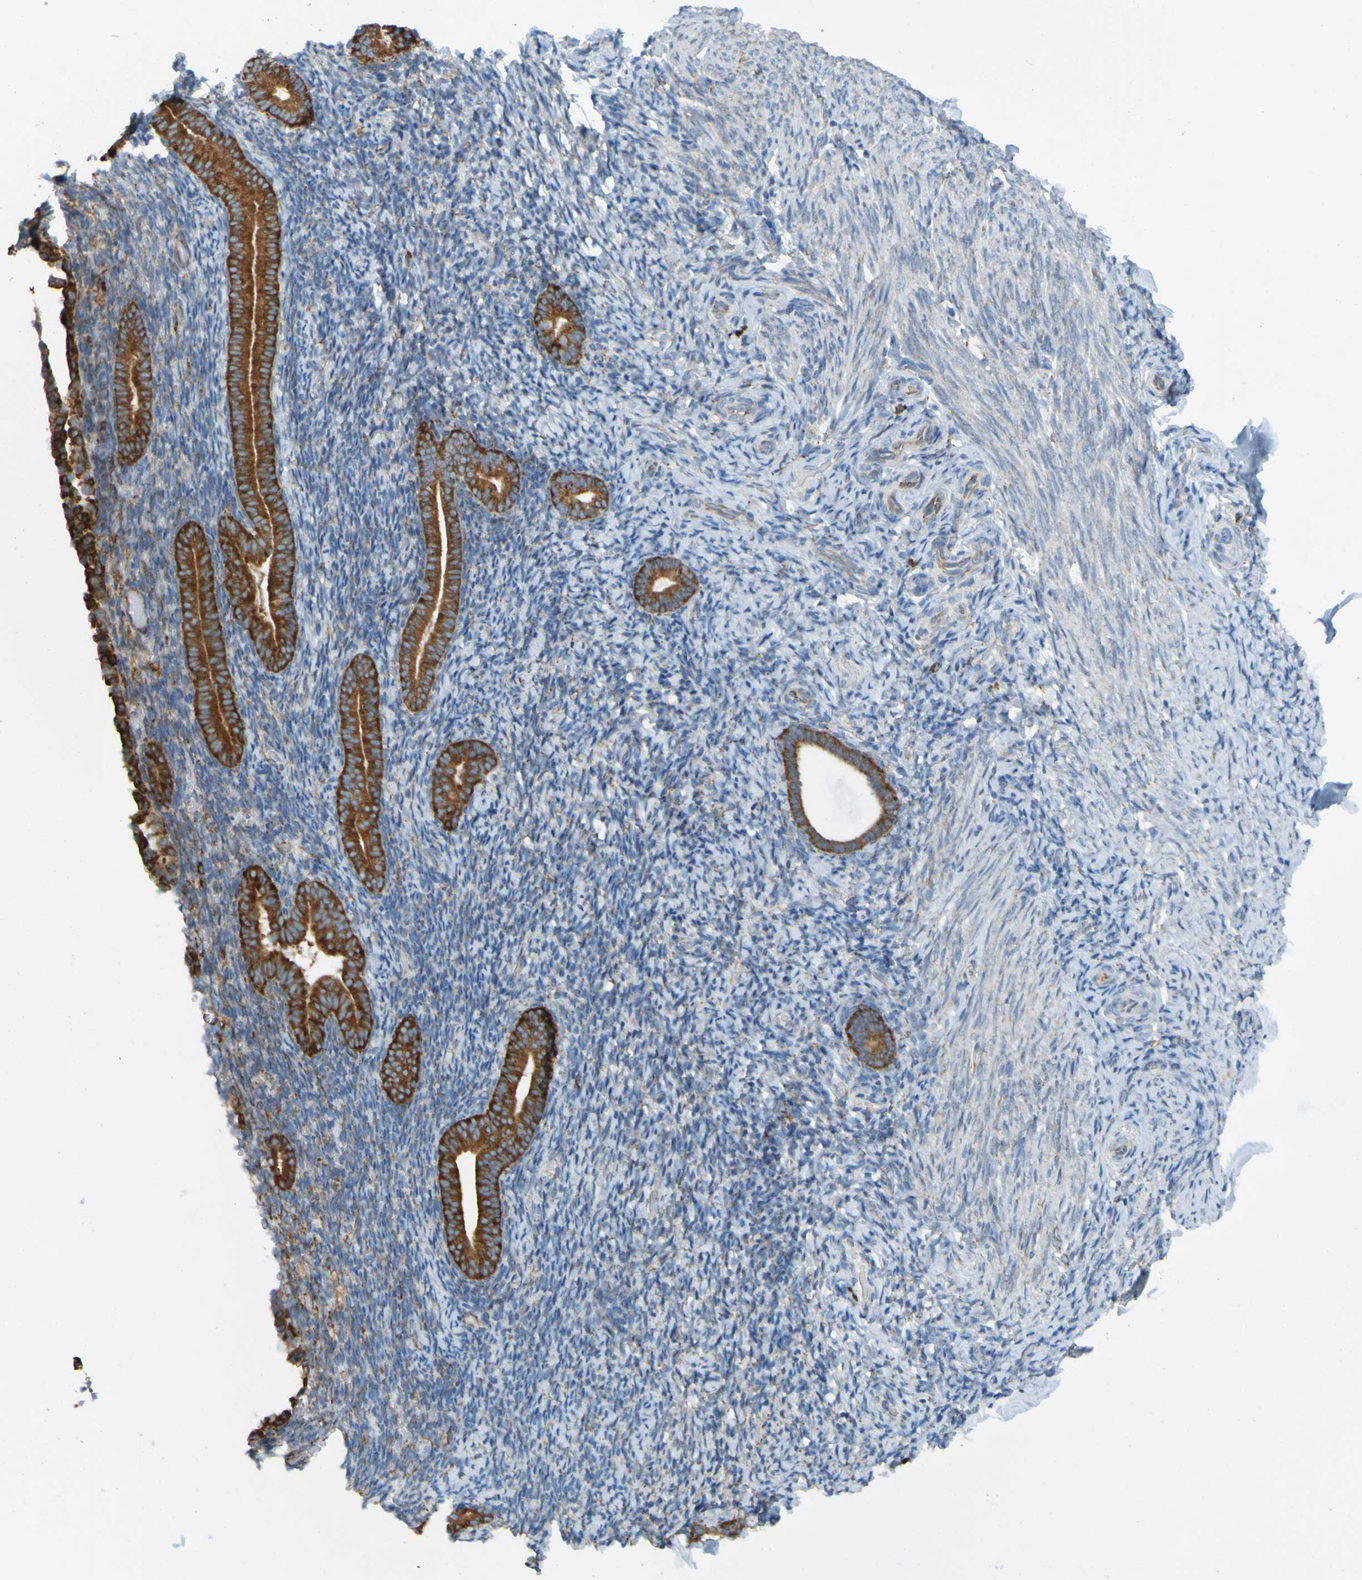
{"staining": {"intensity": "negative", "quantity": "none", "location": "none"}, "tissue": "endometrium", "cell_type": "Cells in endometrial stroma", "image_type": "normal", "snomed": [{"axis": "morphology", "description": "Normal tissue, NOS"}, {"axis": "topography", "description": "Endometrium"}], "caption": "Human endometrium stained for a protein using immunohistochemistry (IHC) demonstrates no staining in cells in endometrial stroma.", "gene": "SSR1", "patient": {"sex": "female", "age": 51}}